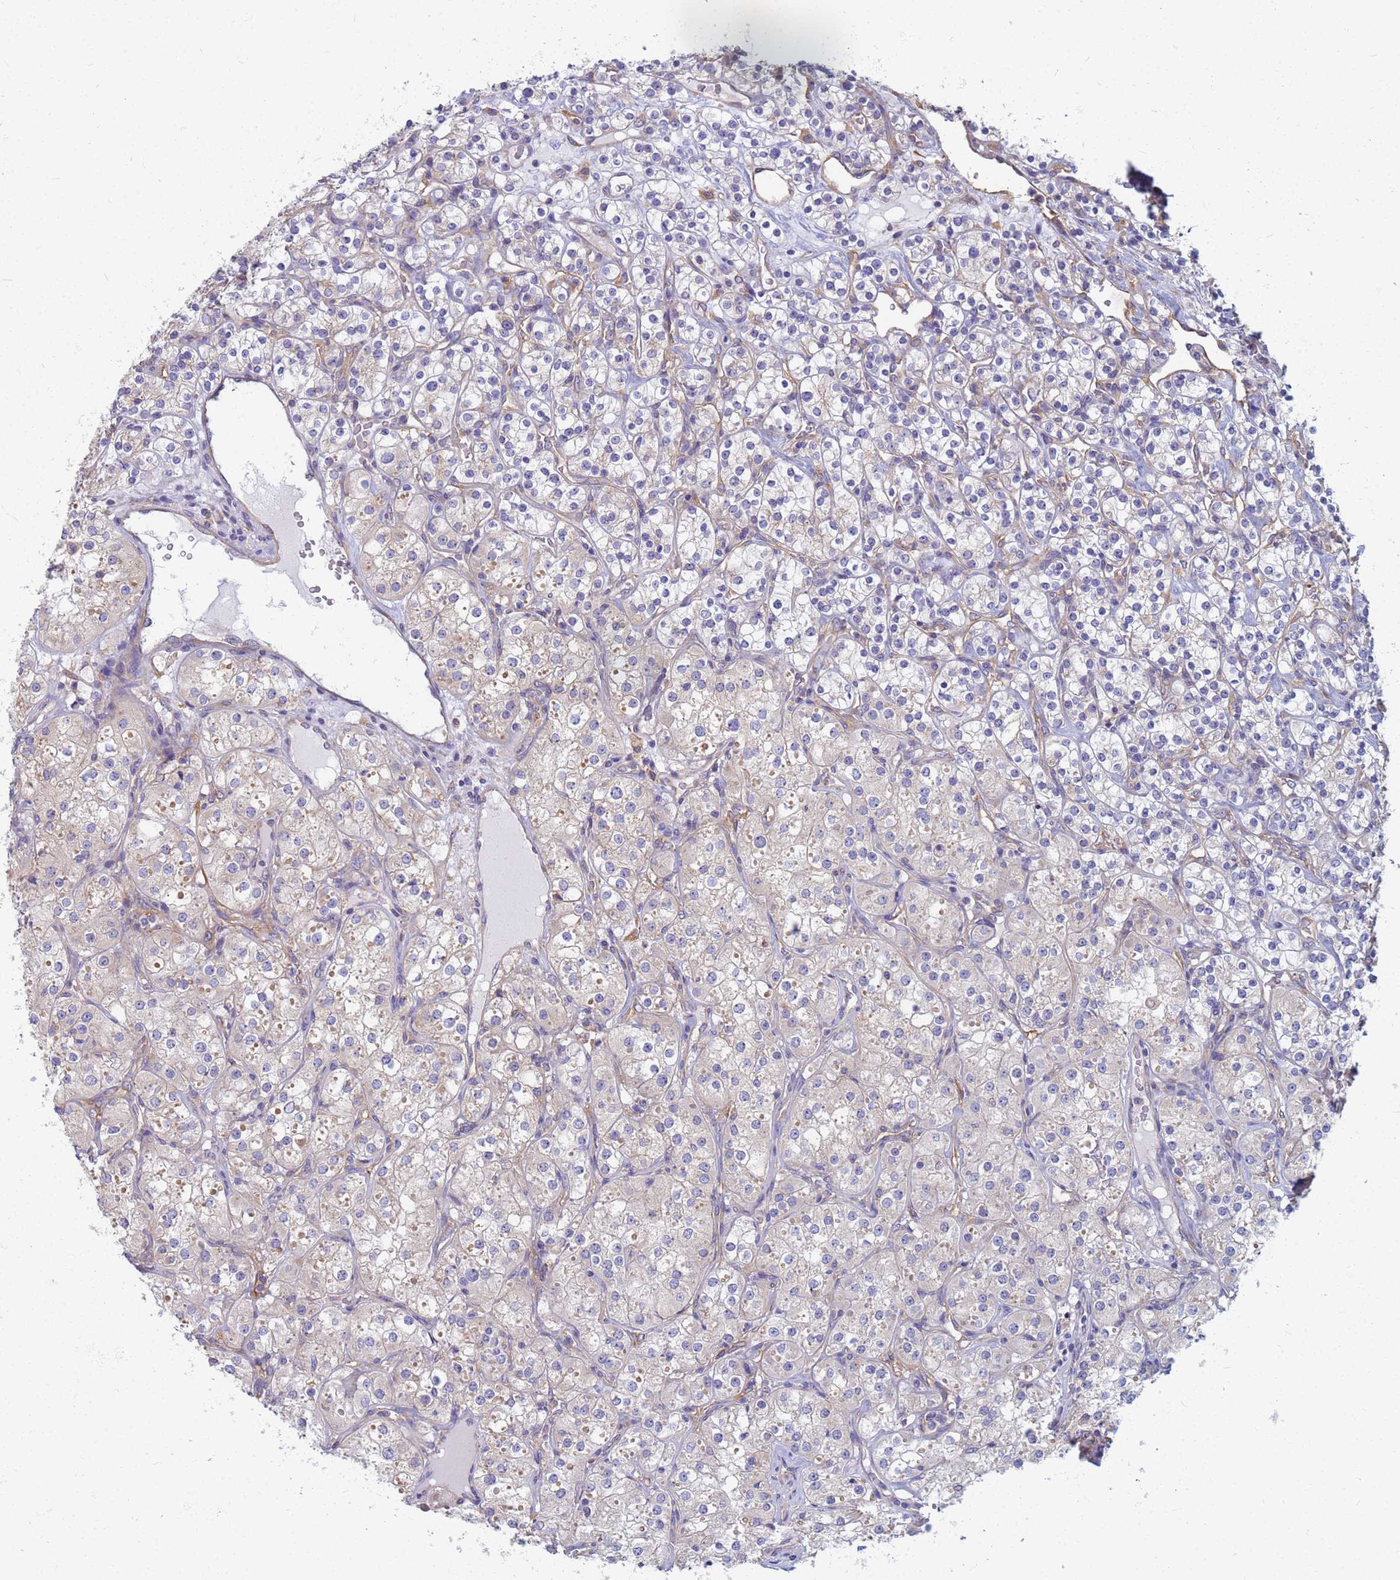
{"staining": {"intensity": "negative", "quantity": "none", "location": "none"}, "tissue": "renal cancer", "cell_type": "Tumor cells", "image_type": "cancer", "snomed": [{"axis": "morphology", "description": "Adenocarcinoma, NOS"}, {"axis": "topography", "description": "Kidney"}], "caption": "Immunohistochemical staining of human renal cancer (adenocarcinoma) displays no significant positivity in tumor cells. Nuclei are stained in blue.", "gene": "EEA1", "patient": {"sex": "male", "age": 77}}